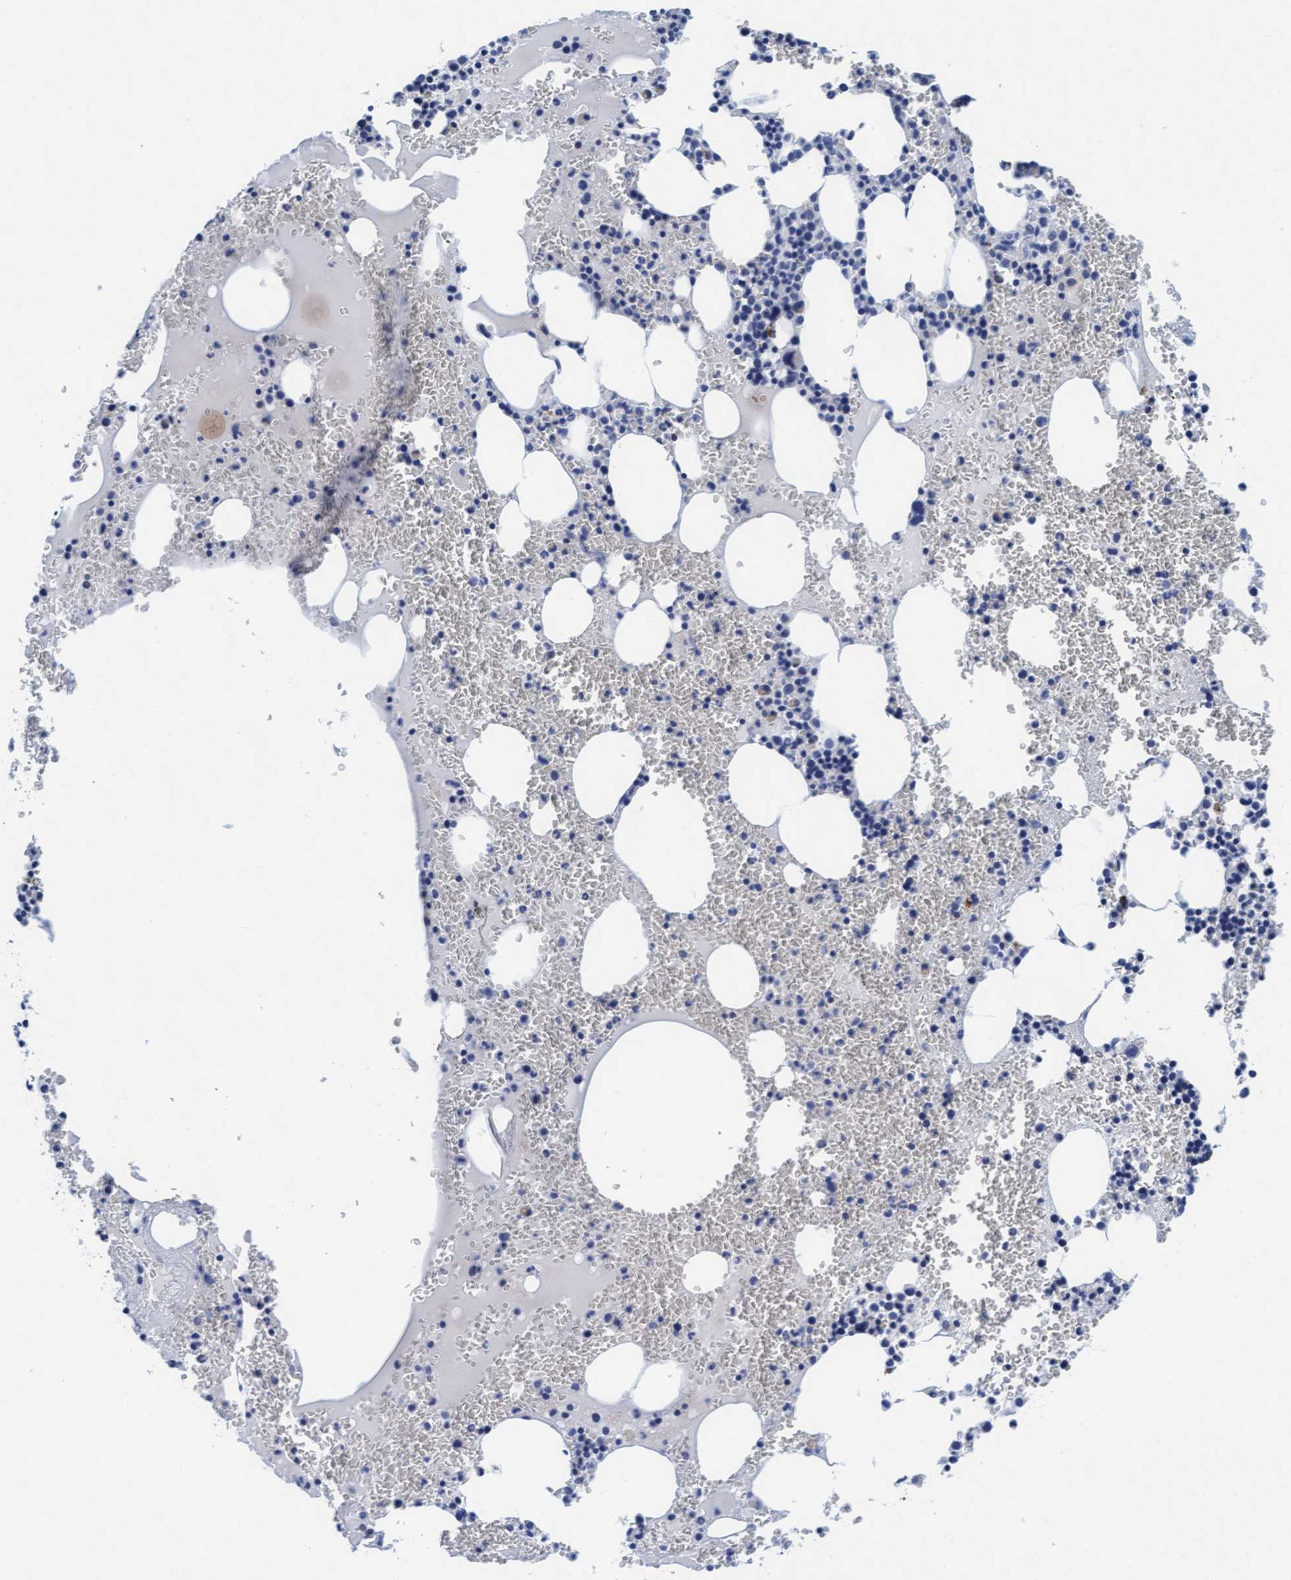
{"staining": {"intensity": "negative", "quantity": "none", "location": "none"}, "tissue": "bone marrow", "cell_type": "Hematopoietic cells", "image_type": "normal", "snomed": [{"axis": "morphology", "description": "Normal tissue, NOS"}, {"axis": "morphology", "description": "Inflammation, NOS"}, {"axis": "topography", "description": "Bone marrow"}], "caption": "Micrograph shows no significant protein expression in hematopoietic cells of normal bone marrow. (DAB (3,3'-diaminobenzidine) immunohistochemistry visualized using brightfield microscopy, high magnification).", "gene": "ARSG", "patient": {"sex": "female", "age": 67}}